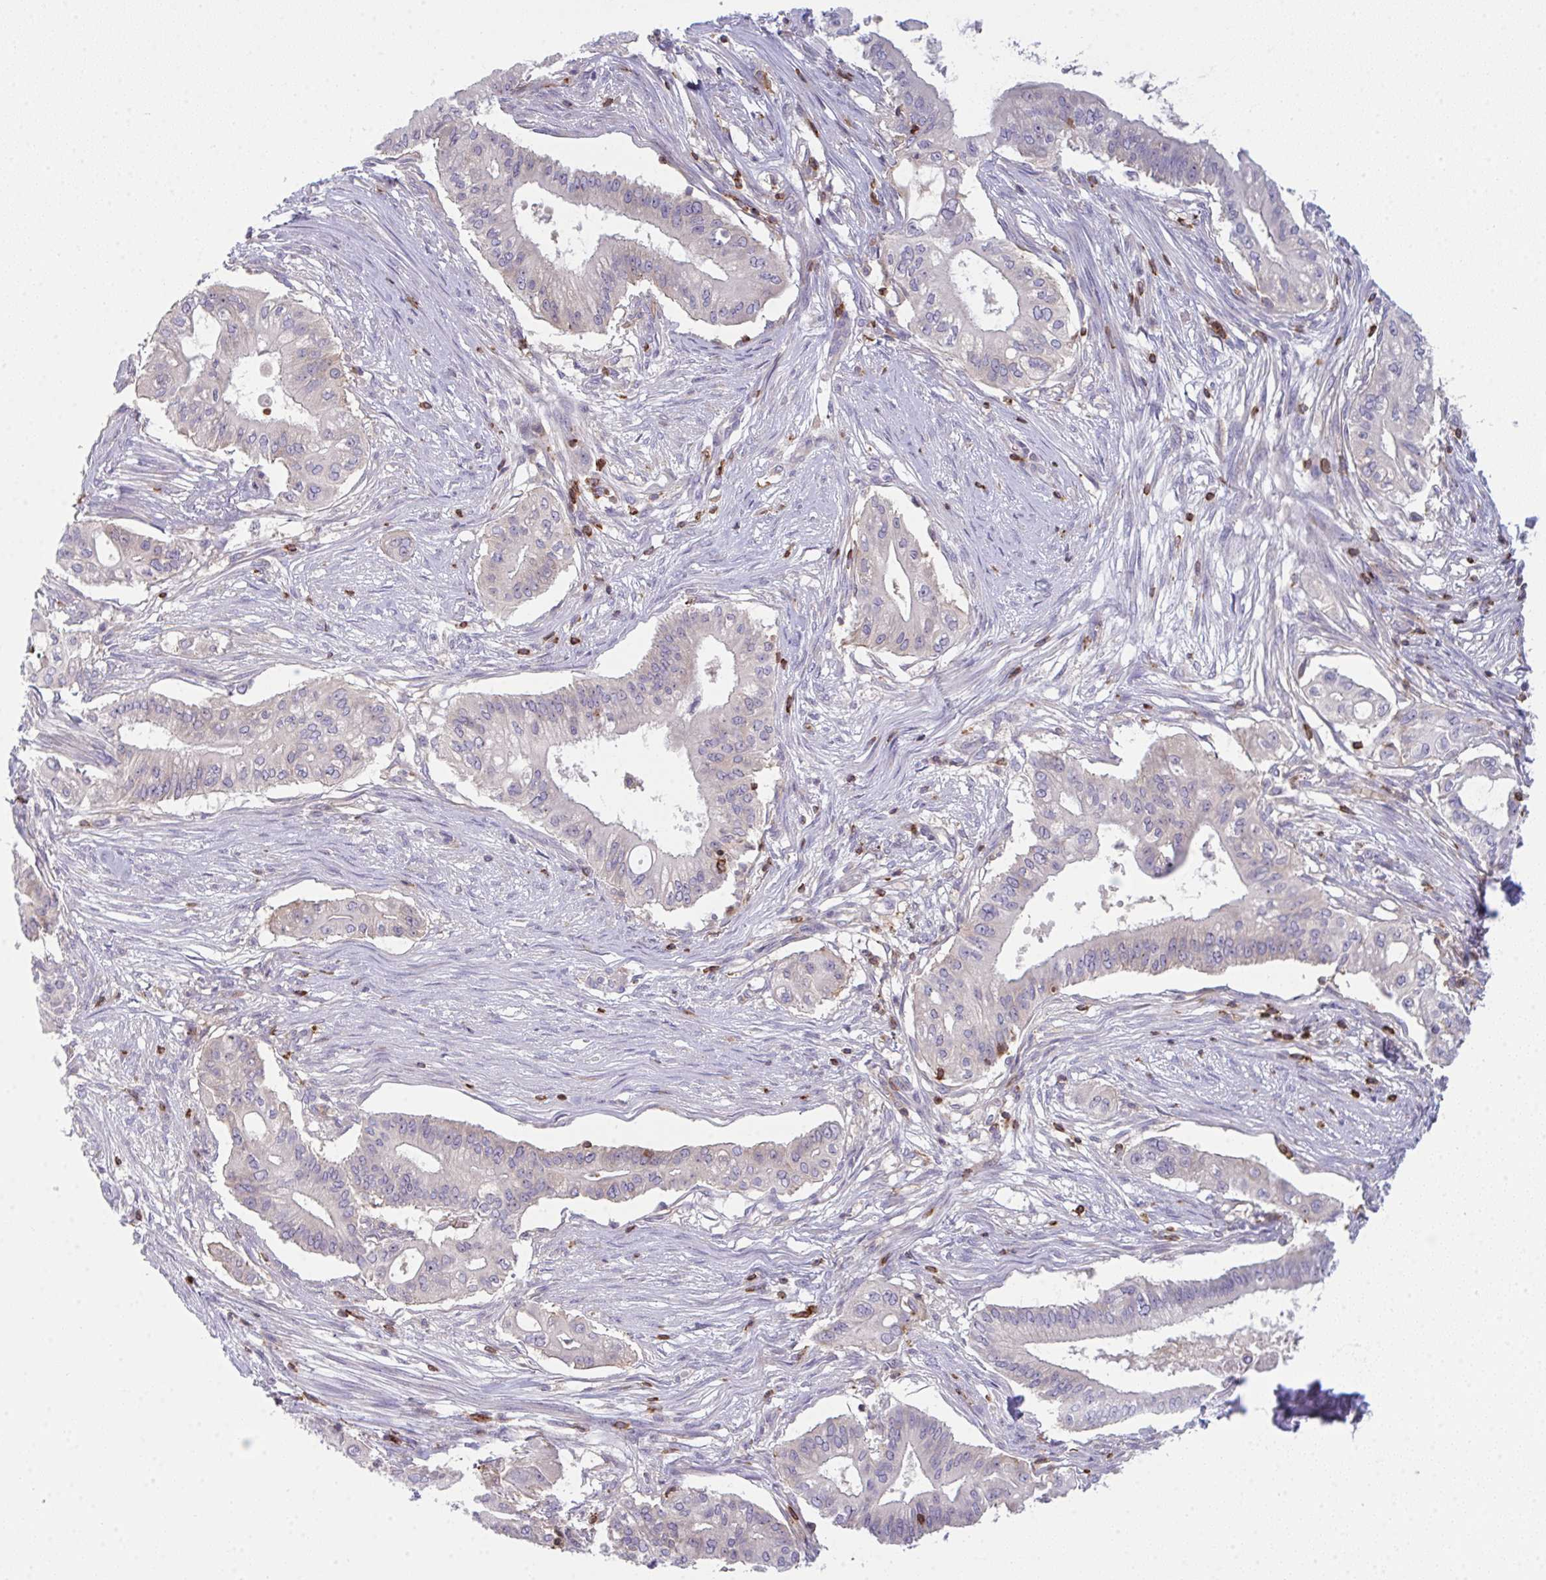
{"staining": {"intensity": "negative", "quantity": "none", "location": "none"}, "tissue": "pancreatic cancer", "cell_type": "Tumor cells", "image_type": "cancer", "snomed": [{"axis": "morphology", "description": "Adenocarcinoma, NOS"}, {"axis": "topography", "description": "Pancreas"}], "caption": "DAB (3,3'-diaminobenzidine) immunohistochemical staining of pancreatic cancer displays no significant positivity in tumor cells. (IHC, brightfield microscopy, high magnification).", "gene": "CD80", "patient": {"sex": "female", "age": 68}}